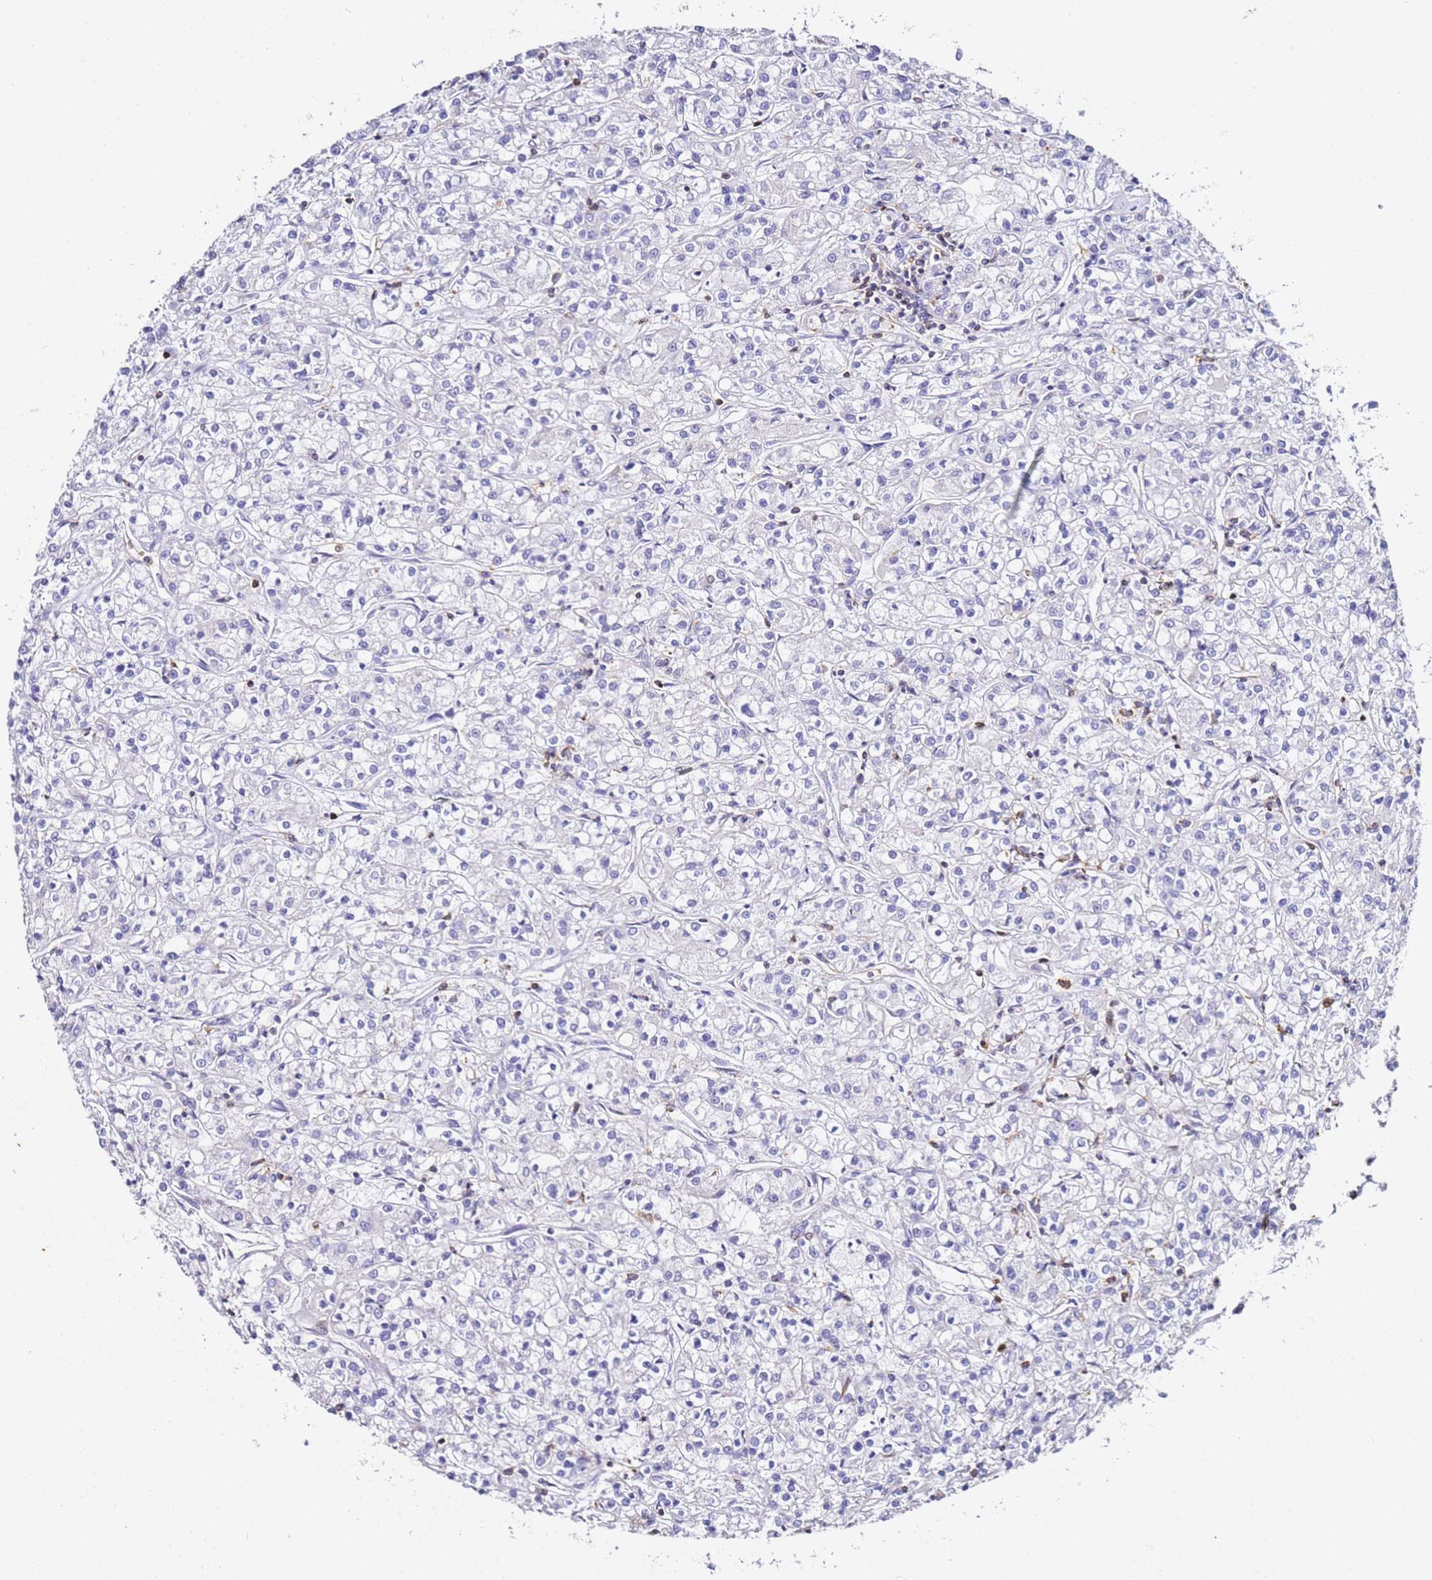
{"staining": {"intensity": "negative", "quantity": "none", "location": "none"}, "tissue": "renal cancer", "cell_type": "Tumor cells", "image_type": "cancer", "snomed": [{"axis": "morphology", "description": "Adenocarcinoma, NOS"}, {"axis": "topography", "description": "Kidney"}], "caption": "Renal cancer (adenocarcinoma) stained for a protein using immunohistochemistry (IHC) reveals no staining tumor cells.", "gene": "ZNF671", "patient": {"sex": "female", "age": 59}}